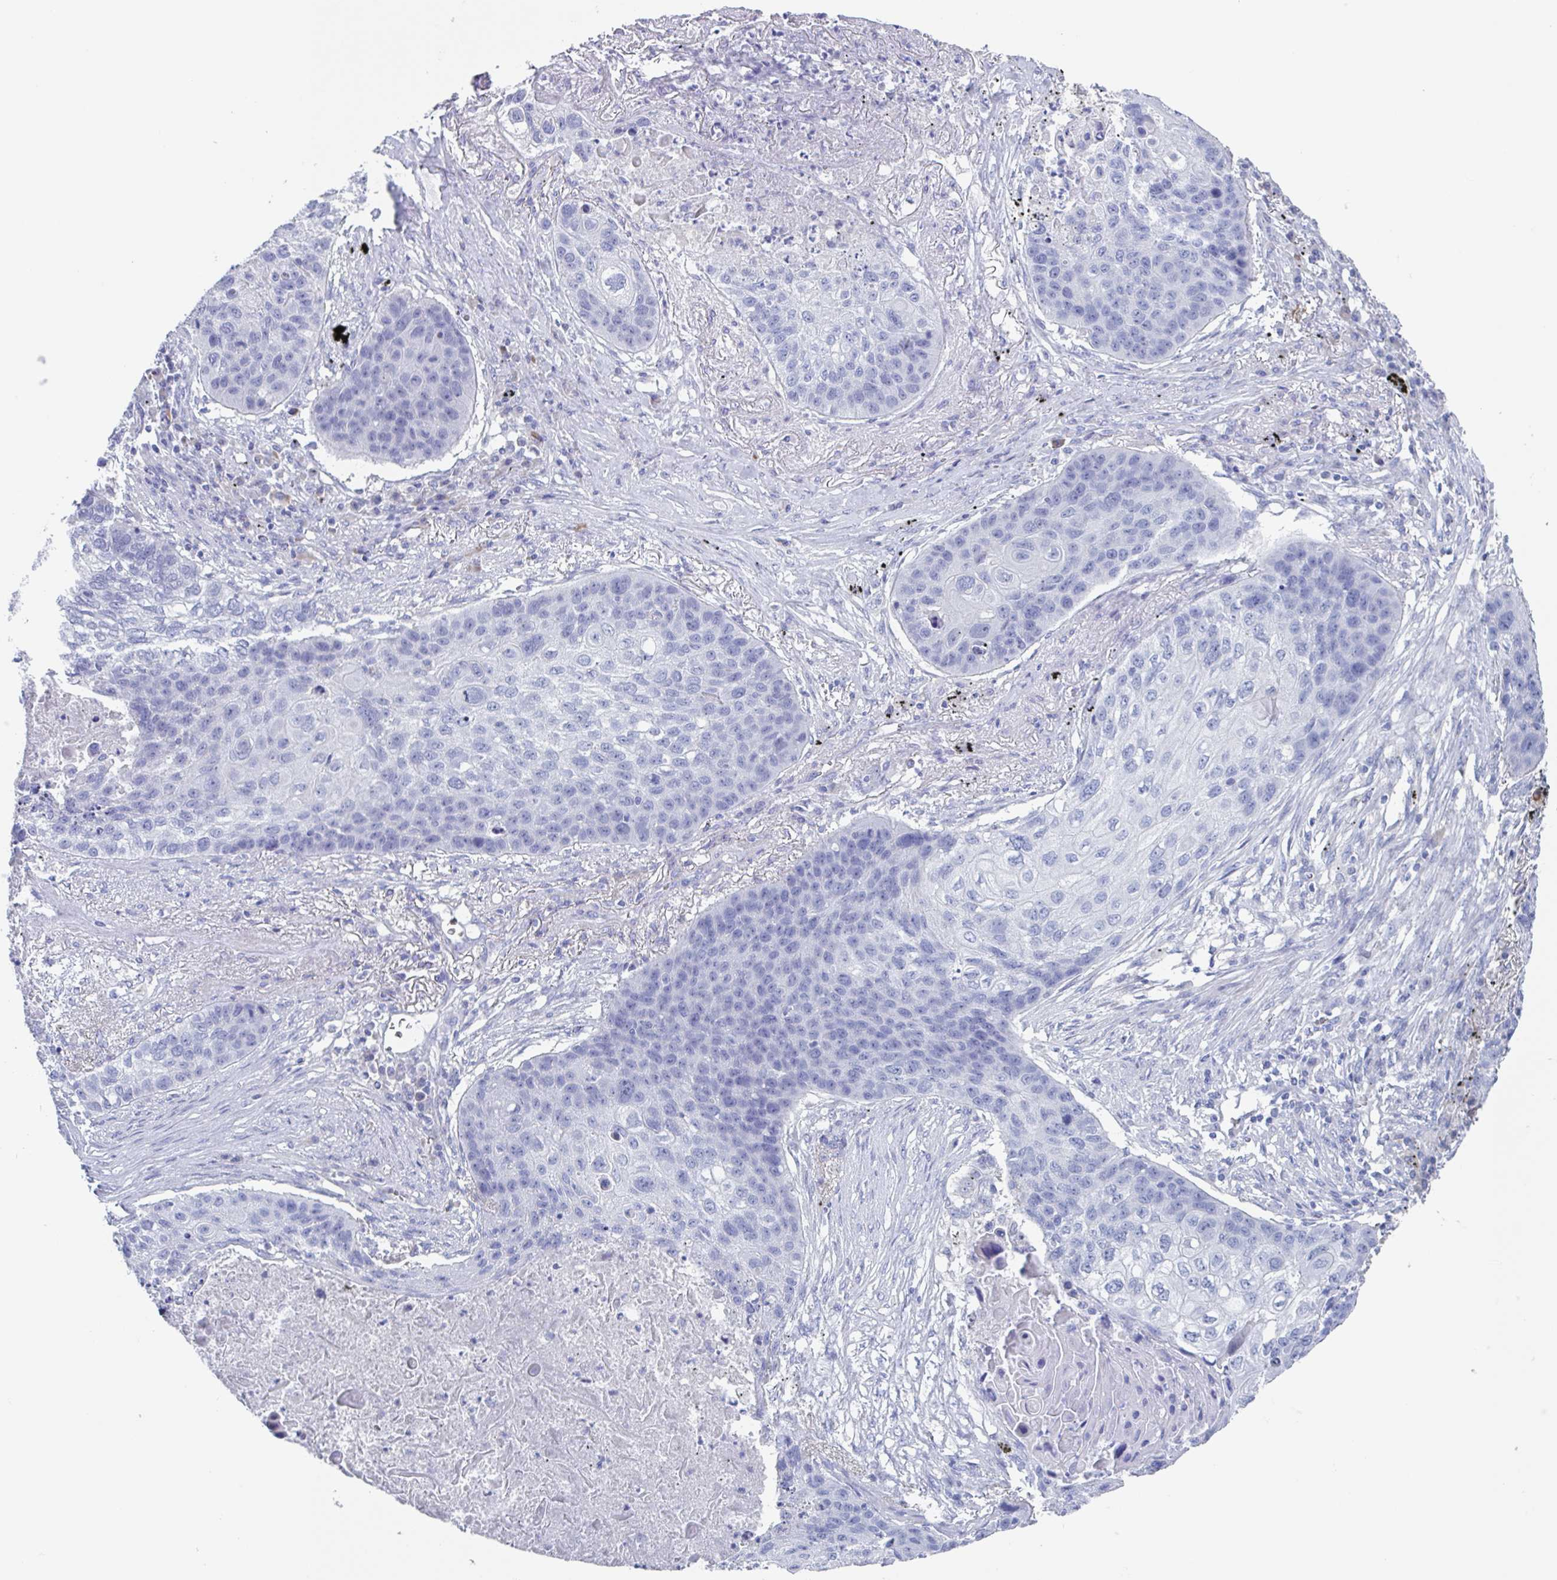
{"staining": {"intensity": "negative", "quantity": "none", "location": "none"}, "tissue": "lung cancer", "cell_type": "Tumor cells", "image_type": "cancer", "snomed": [{"axis": "morphology", "description": "Squamous cell carcinoma, NOS"}, {"axis": "topography", "description": "Lung"}], "caption": "Human lung cancer (squamous cell carcinoma) stained for a protein using immunohistochemistry (IHC) reveals no expression in tumor cells.", "gene": "NOXRED1", "patient": {"sex": "female", "age": 63}}